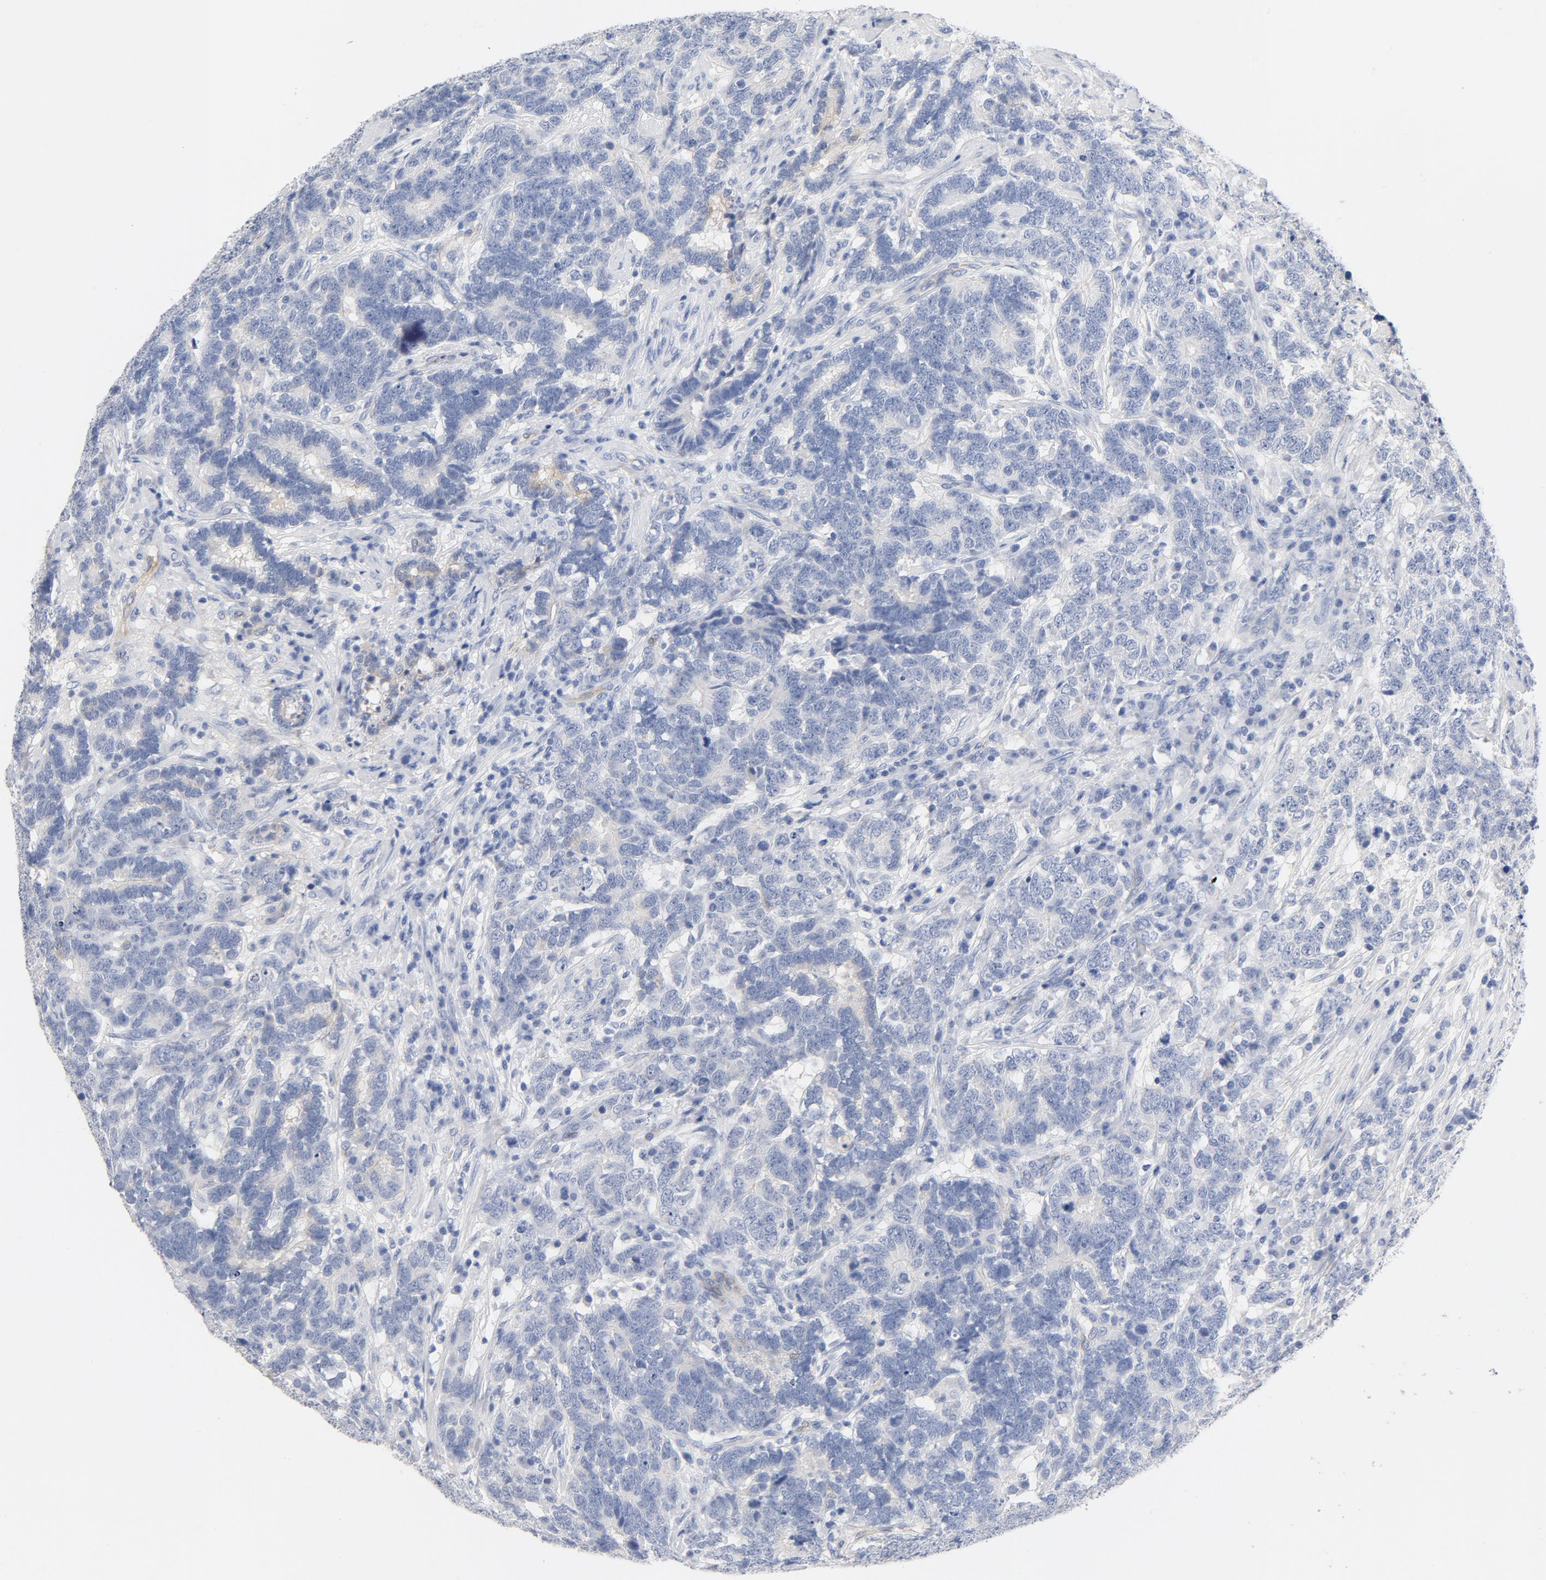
{"staining": {"intensity": "weak", "quantity": "<25%", "location": "cytoplasmic/membranous"}, "tissue": "testis cancer", "cell_type": "Tumor cells", "image_type": "cancer", "snomed": [{"axis": "morphology", "description": "Carcinoma, Embryonal, NOS"}, {"axis": "topography", "description": "Testis"}], "caption": "IHC histopathology image of testis cancer (embryonal carcinoma) stained for a protein (brown), which exhibits no expression in tumor cells.", "gene": "HOMER1", "patient": {"sex": "male", "age": 26}}